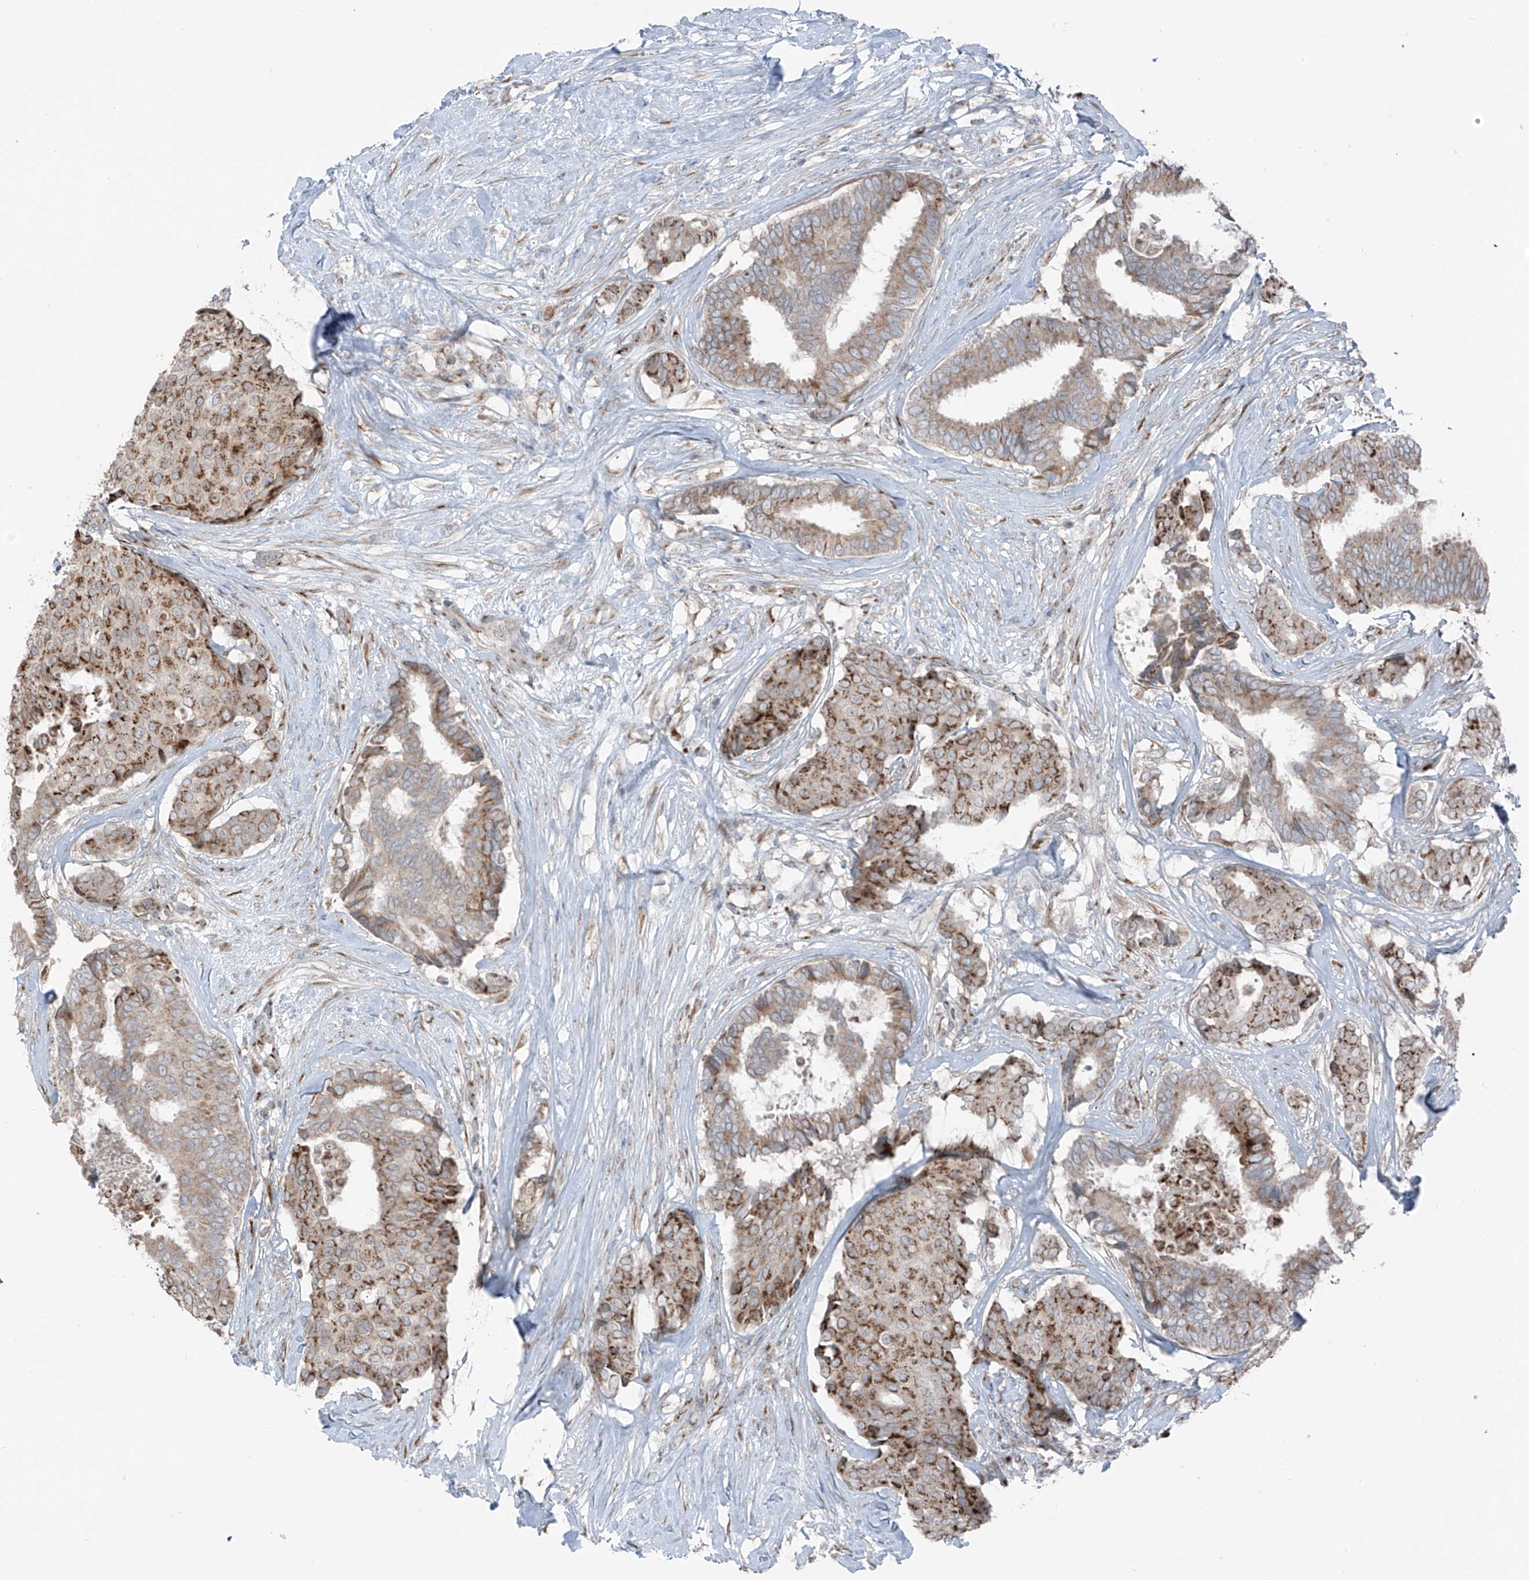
{"staining": {"intensity": "moderate", "quantity": ">75%", "location": "cytoplasmic/membranous"}, "tissue": "breast cancer", "cell_type": "Tumor cells", "image_type": "cancer", "snomed": [{"axis": "morphology", "description": "Duct carcinoma"}, {"axis": "topography", "description": "Breast"}], "caption": "A micrograph showing moderate cytoplasmic/membranous positivity in approximately >75% of tumor cells in breast infiltrating ductal carcinoma, as visualized by brown immunohistochemical staining.", "gene": "ERLEC1", "patient": {"sex": "female", "age": 75}}